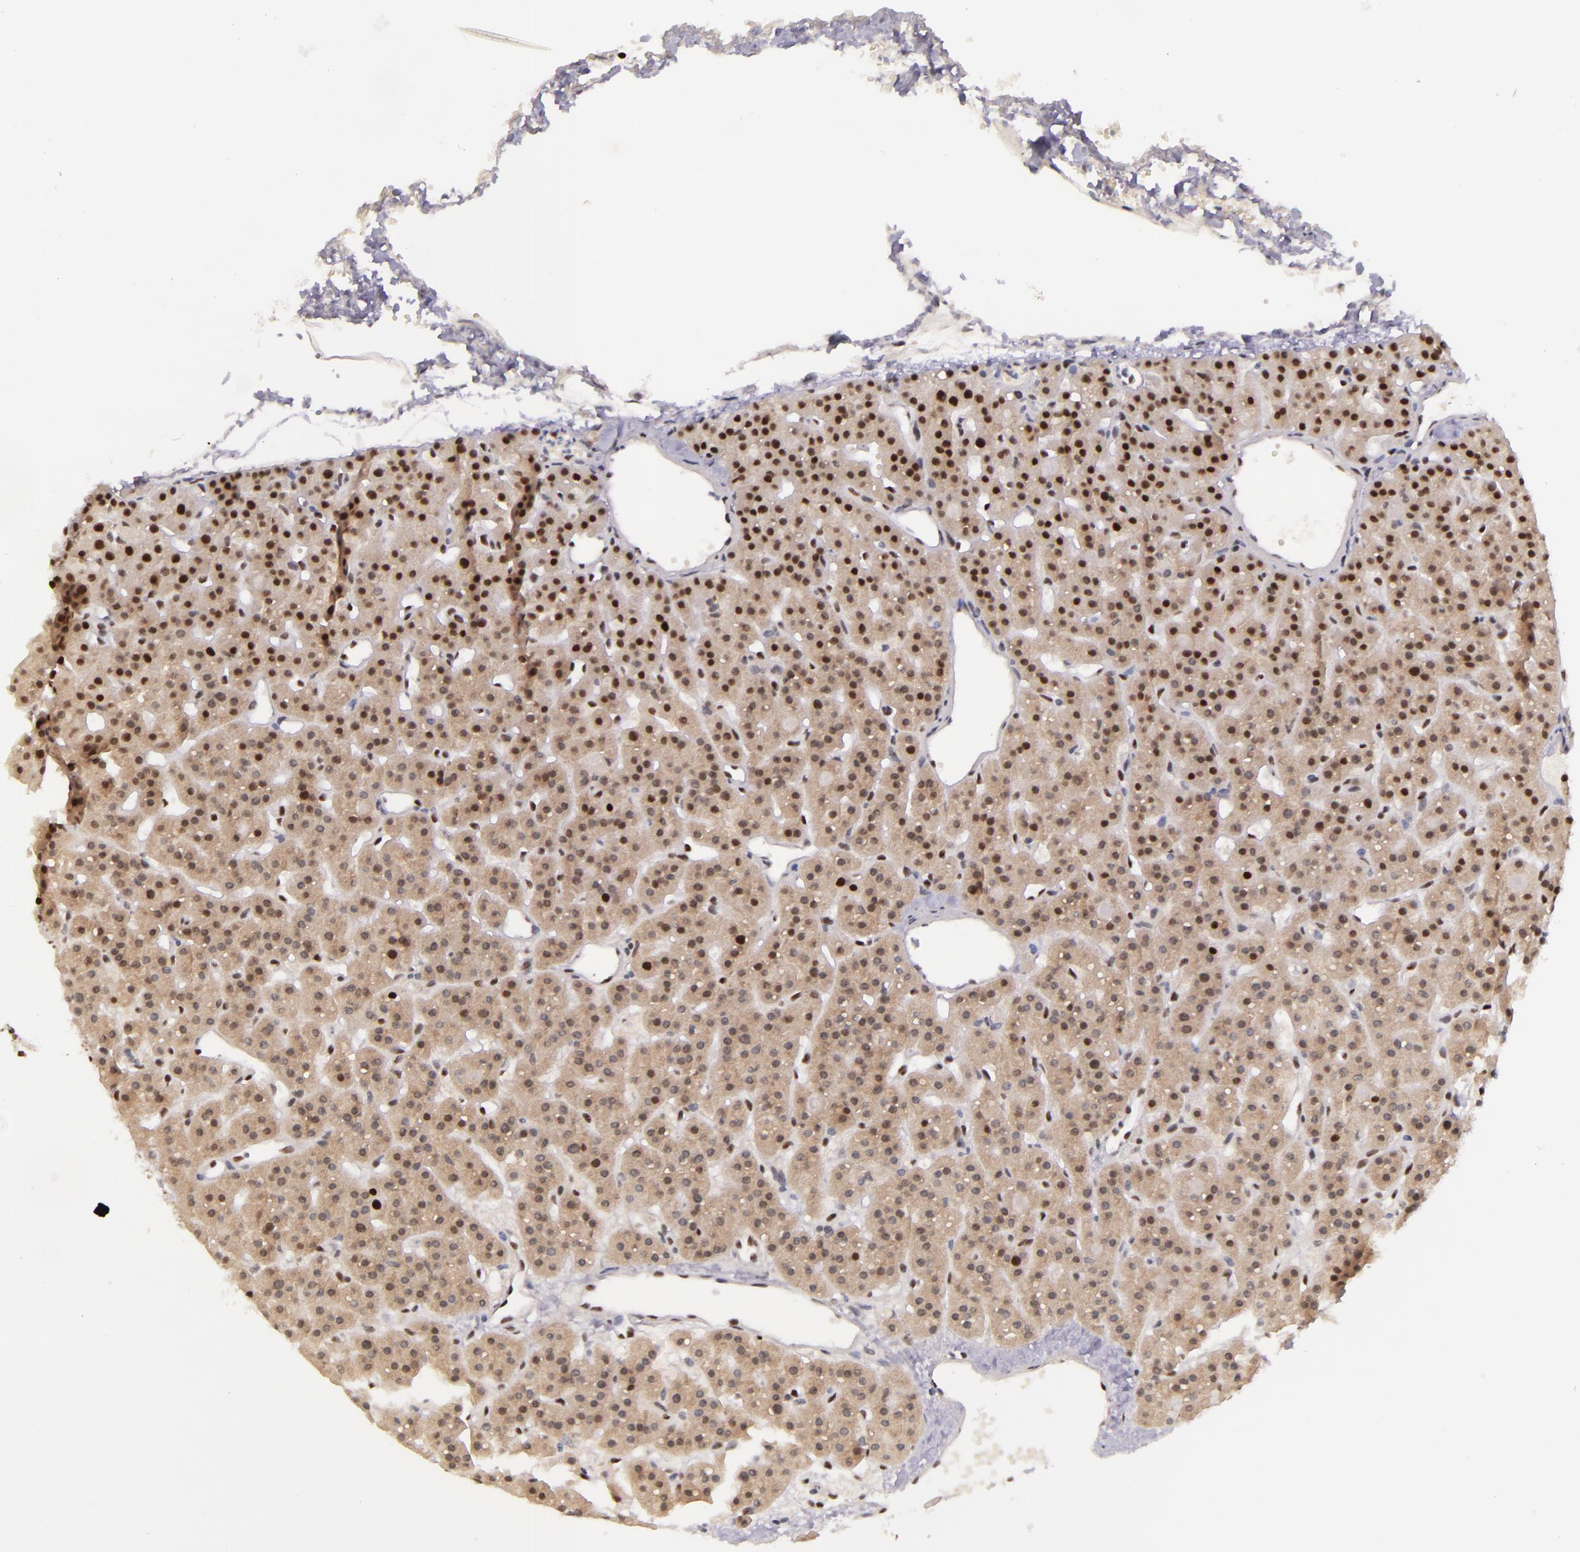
{"staining": {"intensity": "strong", "quantity": ">75%", "location": "nuclear"}, "tissue": "parathyroid gland", "cell_type": "Glandular cells", "image_type": "normal", "snomed": [{"axis": "morphology", "description": "Normal tissue, NOS"}, {"axis": "topography", "description": "Parathyroid gland"}], "caption": "Immunohistochemical staining of unremarkable parathyroid gland displays high levels of strong nuclear expression in about >75% of glandular cells. (DAB = brown stain, brightfield microscopy at high magnification).", "gene": "GPKOW", "patient": {"sex": "female", "age": 76}}